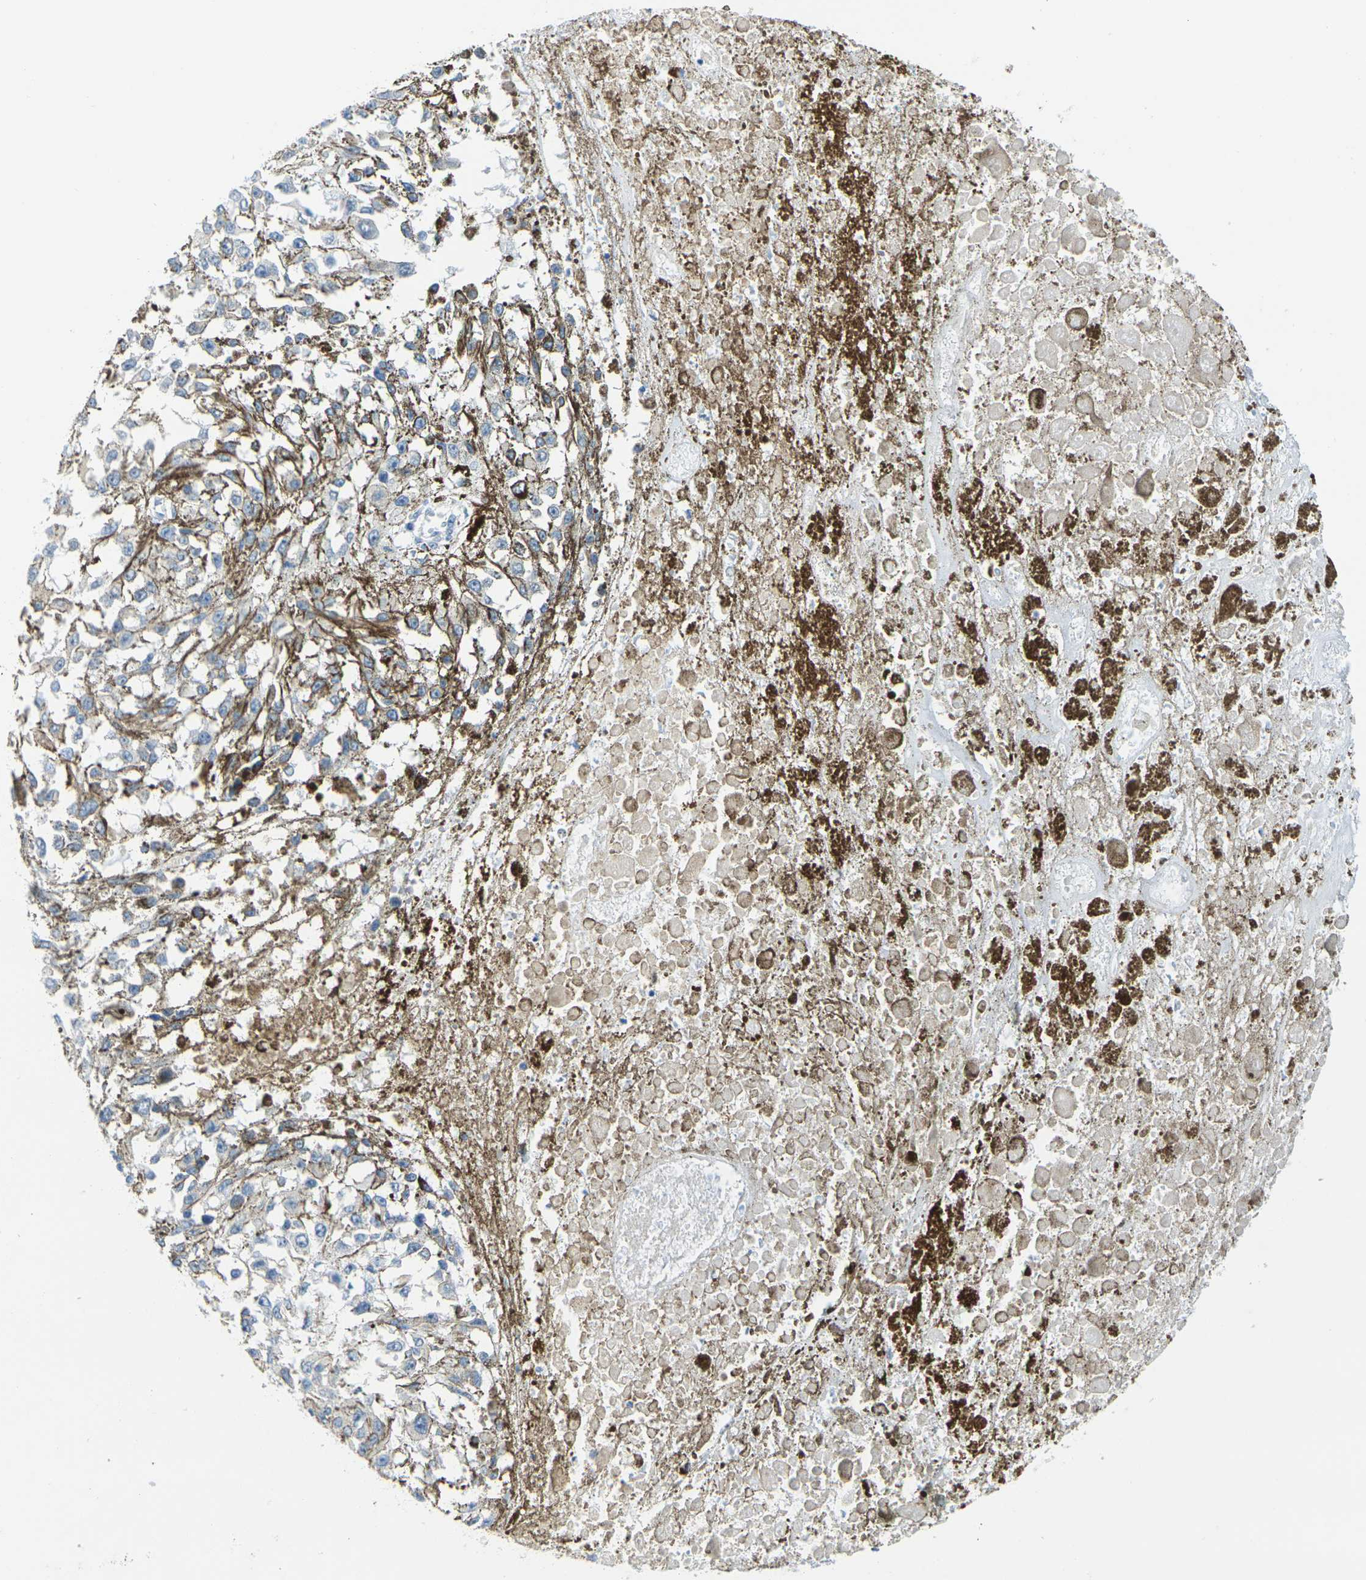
{"staining": {"intensity": "negative", "quantity": "none", "location": "none"}, "tissue": "melanoma", "cell_type": "Tumor cells", "image_type": "cancer", "snomed": [{"axis": "morphology", "description": "Malignant melanoma, Metastatic site"}, {"axis": "topography", "description": "Lymph node"}], "caption": "Immunohistochemistry image of neoplastic tissue: melanoma stained with DAB (3,3'-diaminobenzidine) demonstrates no significant protein expression in tumor cells.", "gene": "CD3D", "patient": {"sex": "male", "age": 59}}